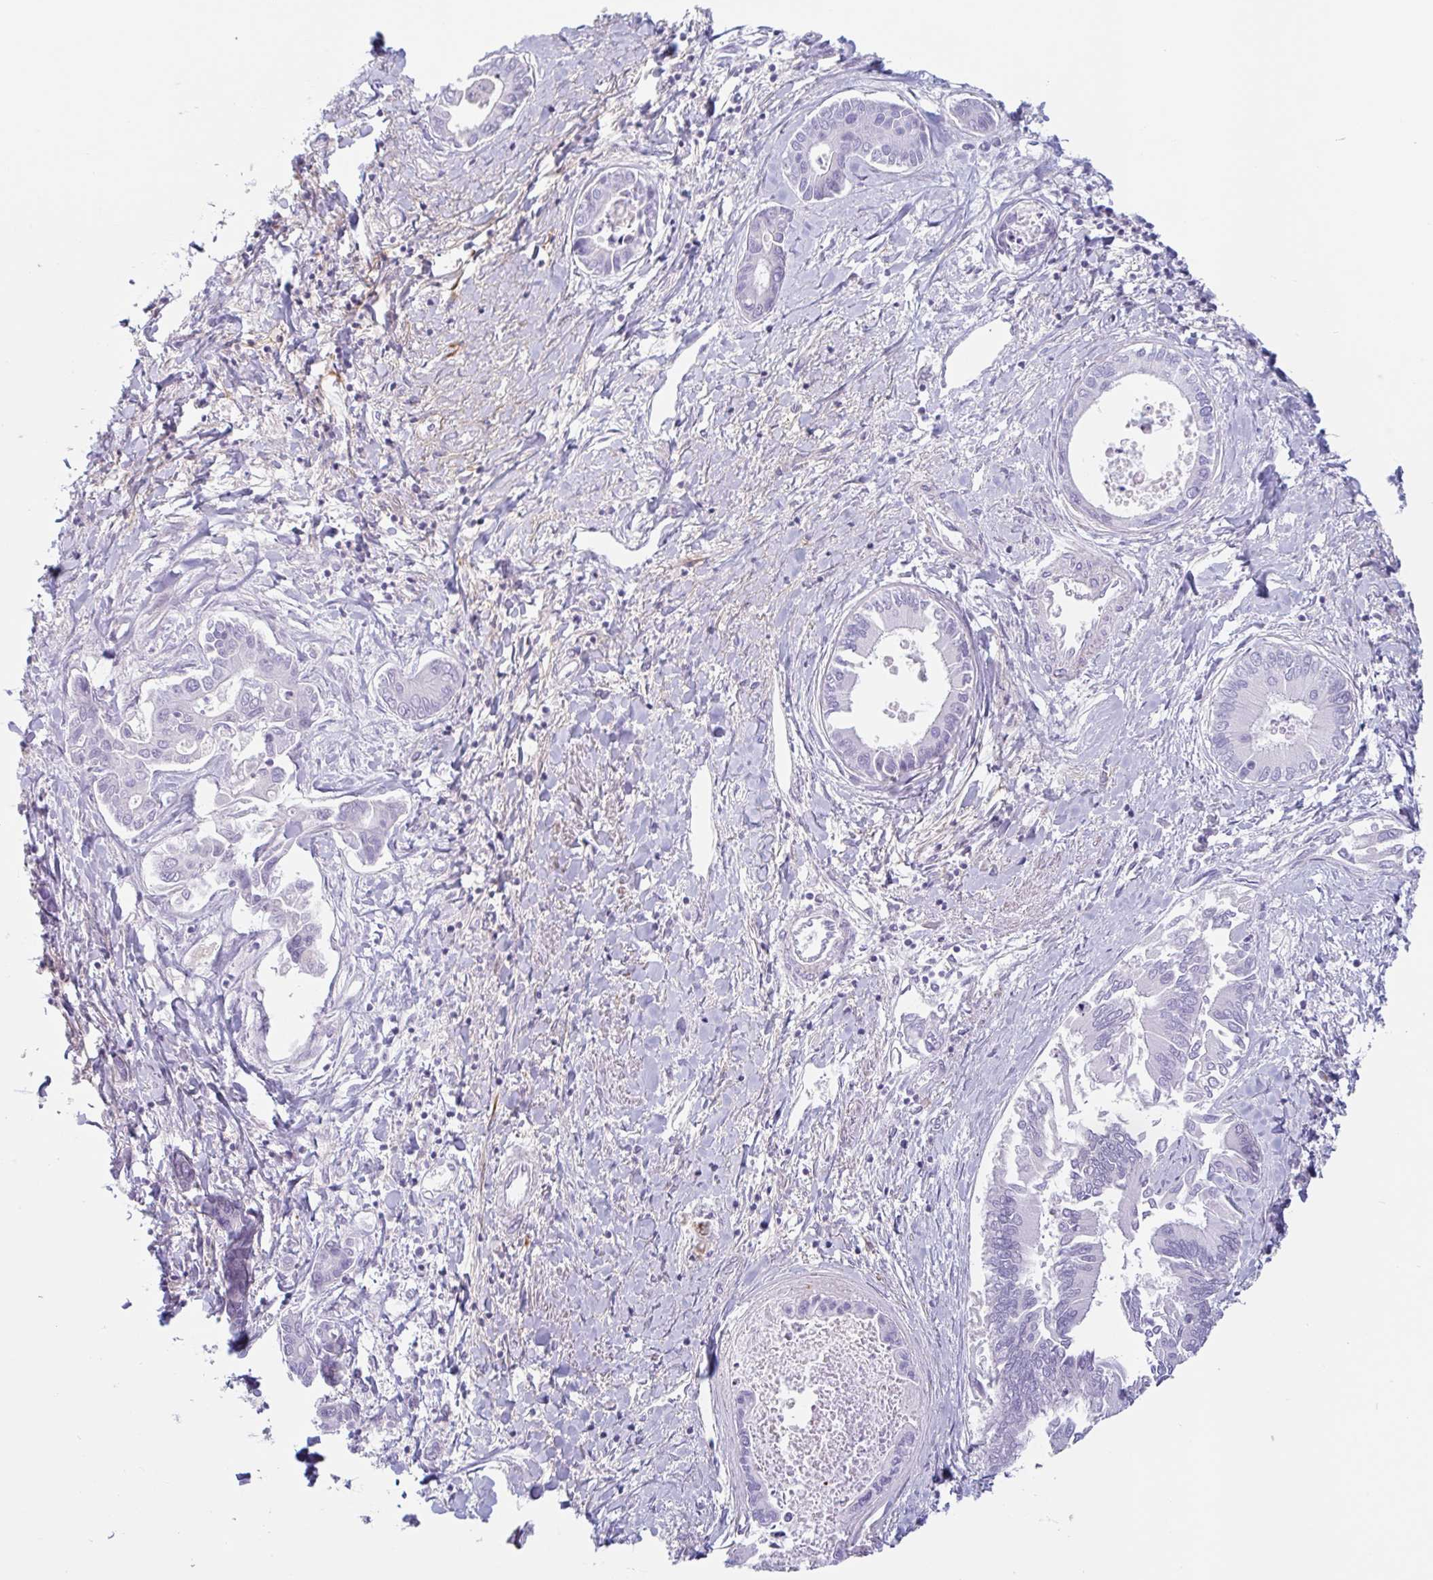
{"staining": {"intensity": "negative", "quantity": "none", "location": "none"}, "tissue": "liver cancer", "cell_type": "Tumor cells", "image_type": "cancer", "snomed": [{"axis": "morphology", "description": "Cholangiocarcinoma"}, {"axis": "topography", "description": "Liver"}], "caption": "This is an IHC photomicrograph of human cholangiocarcinoma (liver). There is no positivity in tumor cells.", "gene": "MYH10", "patient": {"sex": "male", "age": 66}}